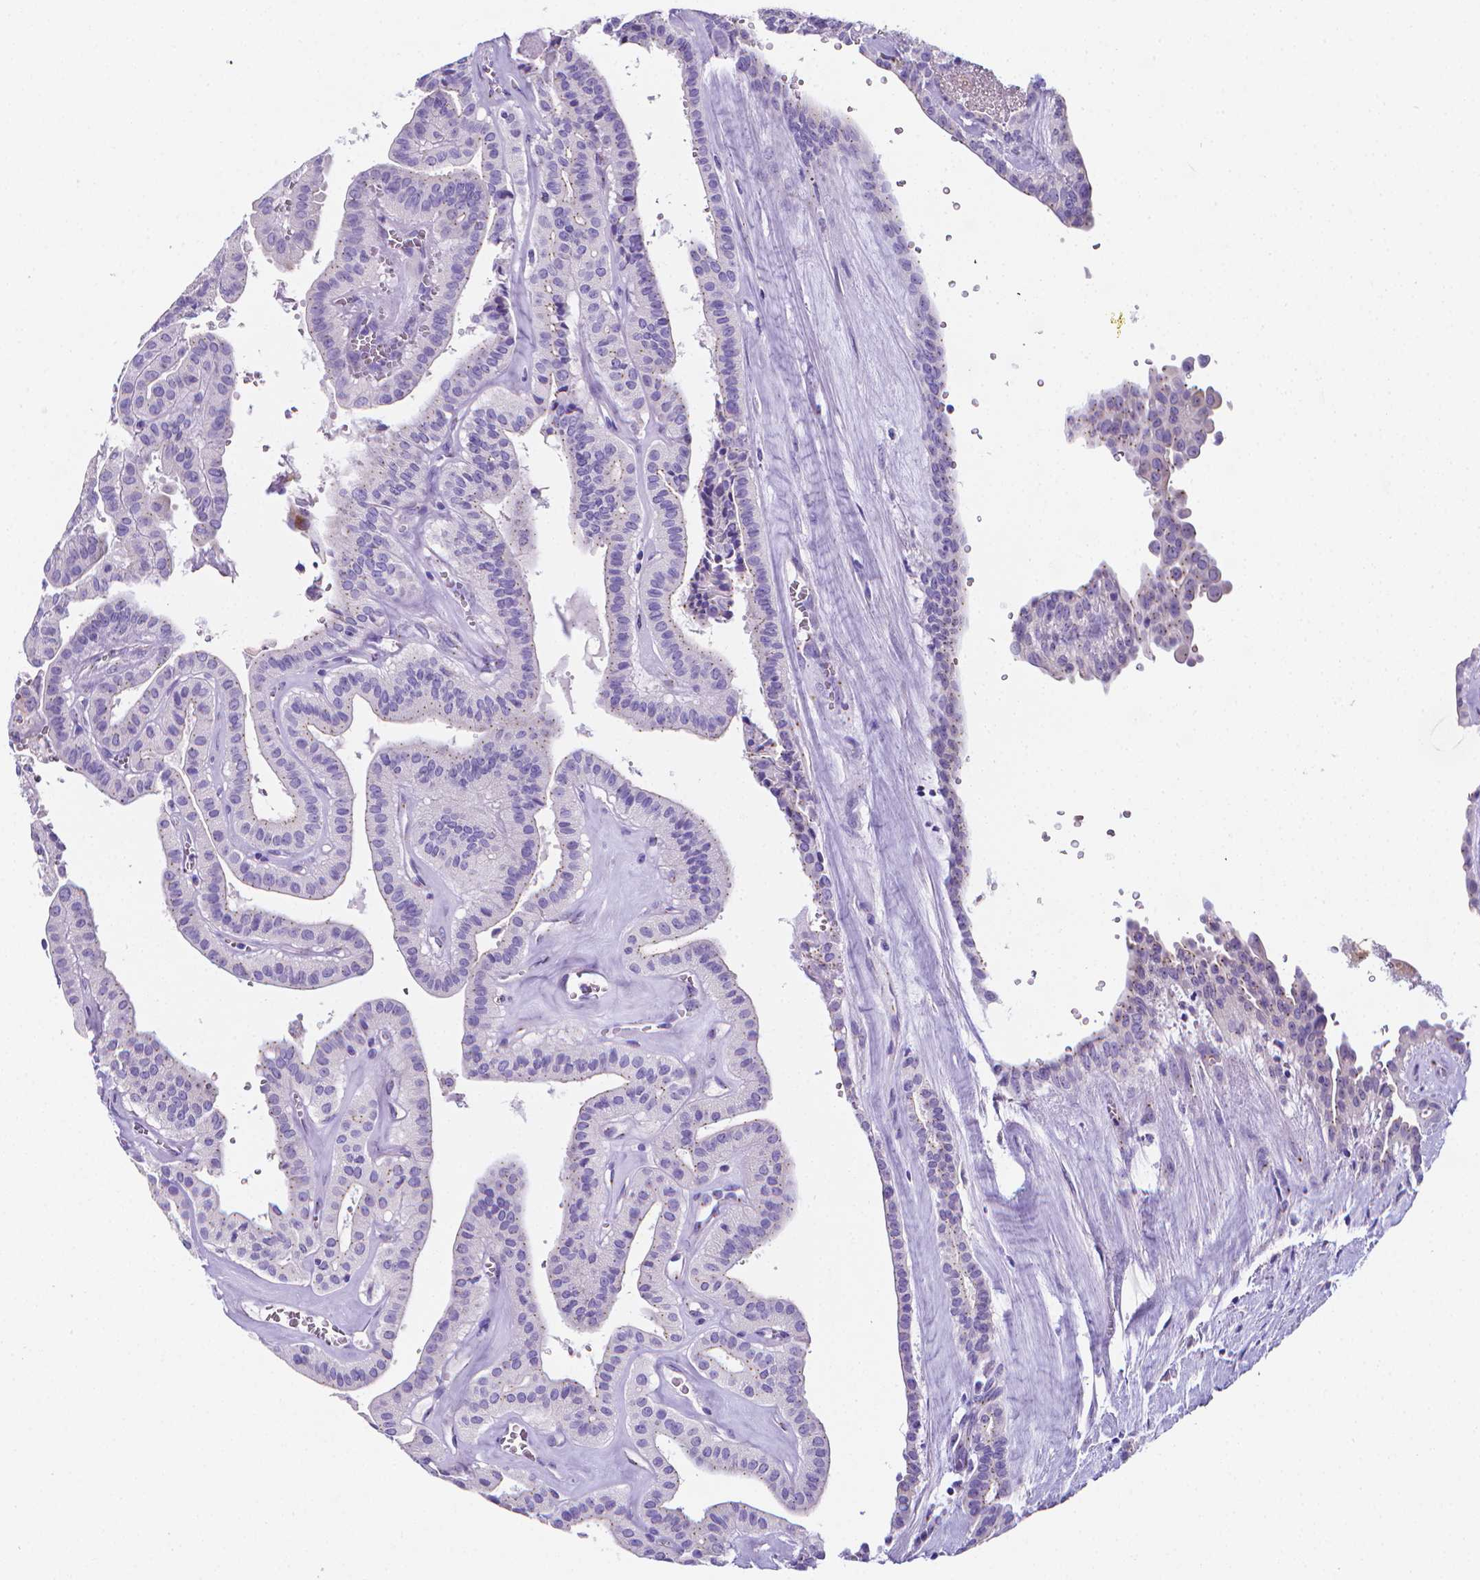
{"staining": {"intensity": "negative", "quantity": "none", "location": "none"}, "tissue": "thyroid cancer", "cell_type": "Tumor cells", "image_type": "cancer", "snomed": [{"axis": "morphology", "description": "Papillary adenocarcinoma, NOS"}, {"axis": "topography", "description": "Thyroid gland"}], "caption": "Protein analysis of thyroid cancer exhibits no significant positivity in tumor cells.", "gene": "LRRC73", "patient": {"sex": "male", "age": 52}}